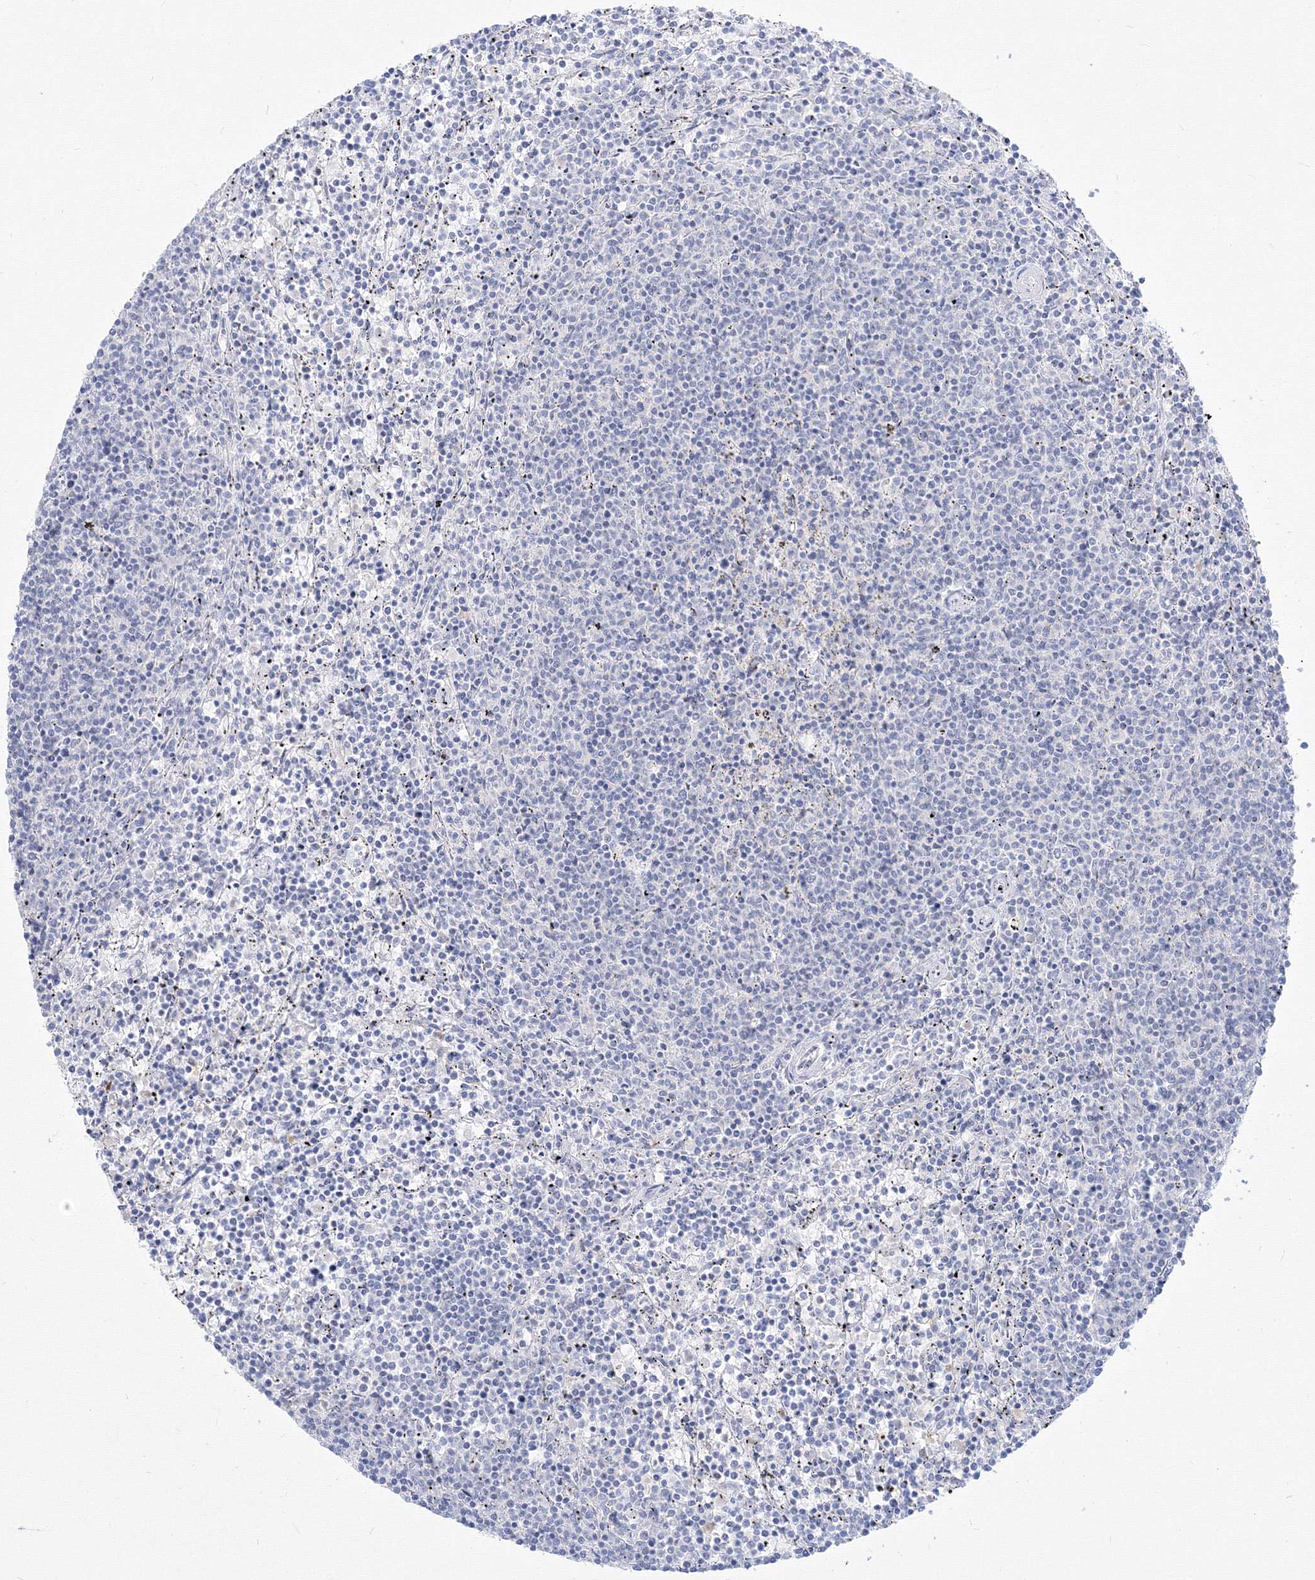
{"staining": {"intensity": "negative", "quantity": "none", "location": "none"}, "tissue": "lymphoma", "cell_type": "Tumor cells", "image_type": "cancer", "snomed": [{"axis": "morphology", "description": "Malignant lymphoma, non-Hodgkin's type, Low grade"}, {"axis": "topography", "description": "Spleen"}], "caption": "The micrograph shows no staining of tumor cells in lymphoma.", "gene": "FBXL8", "patient": {"sex": "female", "age": 50}}